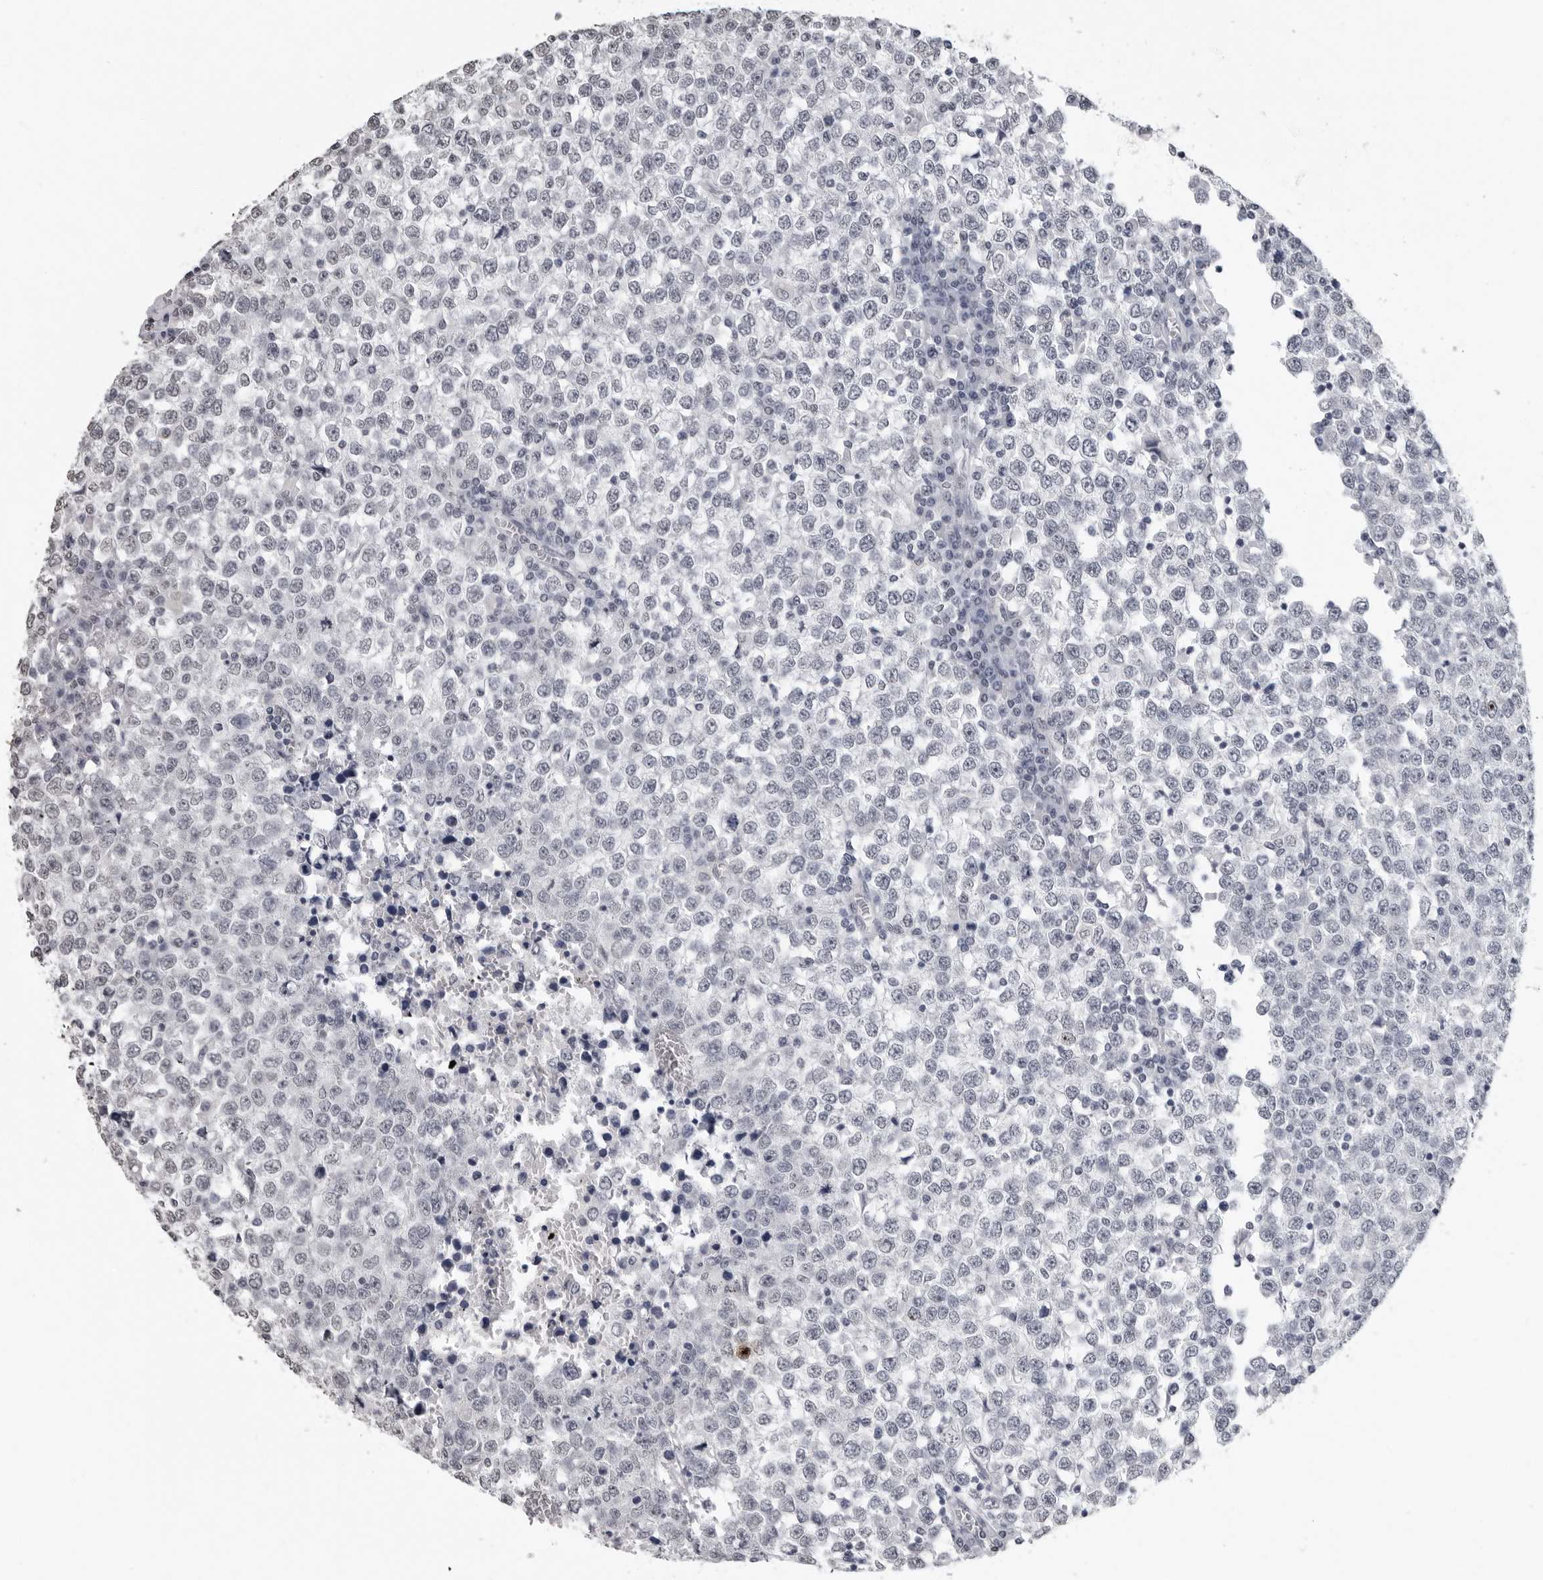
{"staining": {"intensity": "negative", "quantity": "none", "location": "none"}, "tissue": "testis cancer", "cell_type": "Tumor cells", "image_type": "cancer", "snomed": [{"axis": "morphology", "description": "Seminoma, NOS"}, {"axis": "topography", "description": "Testis"}], "caption": "The micrograph displays no staining of tumor cells in testis cancer (seminoma).", "gene": "HEPACAM", "patient": {"sex": "male", "age": 65}}